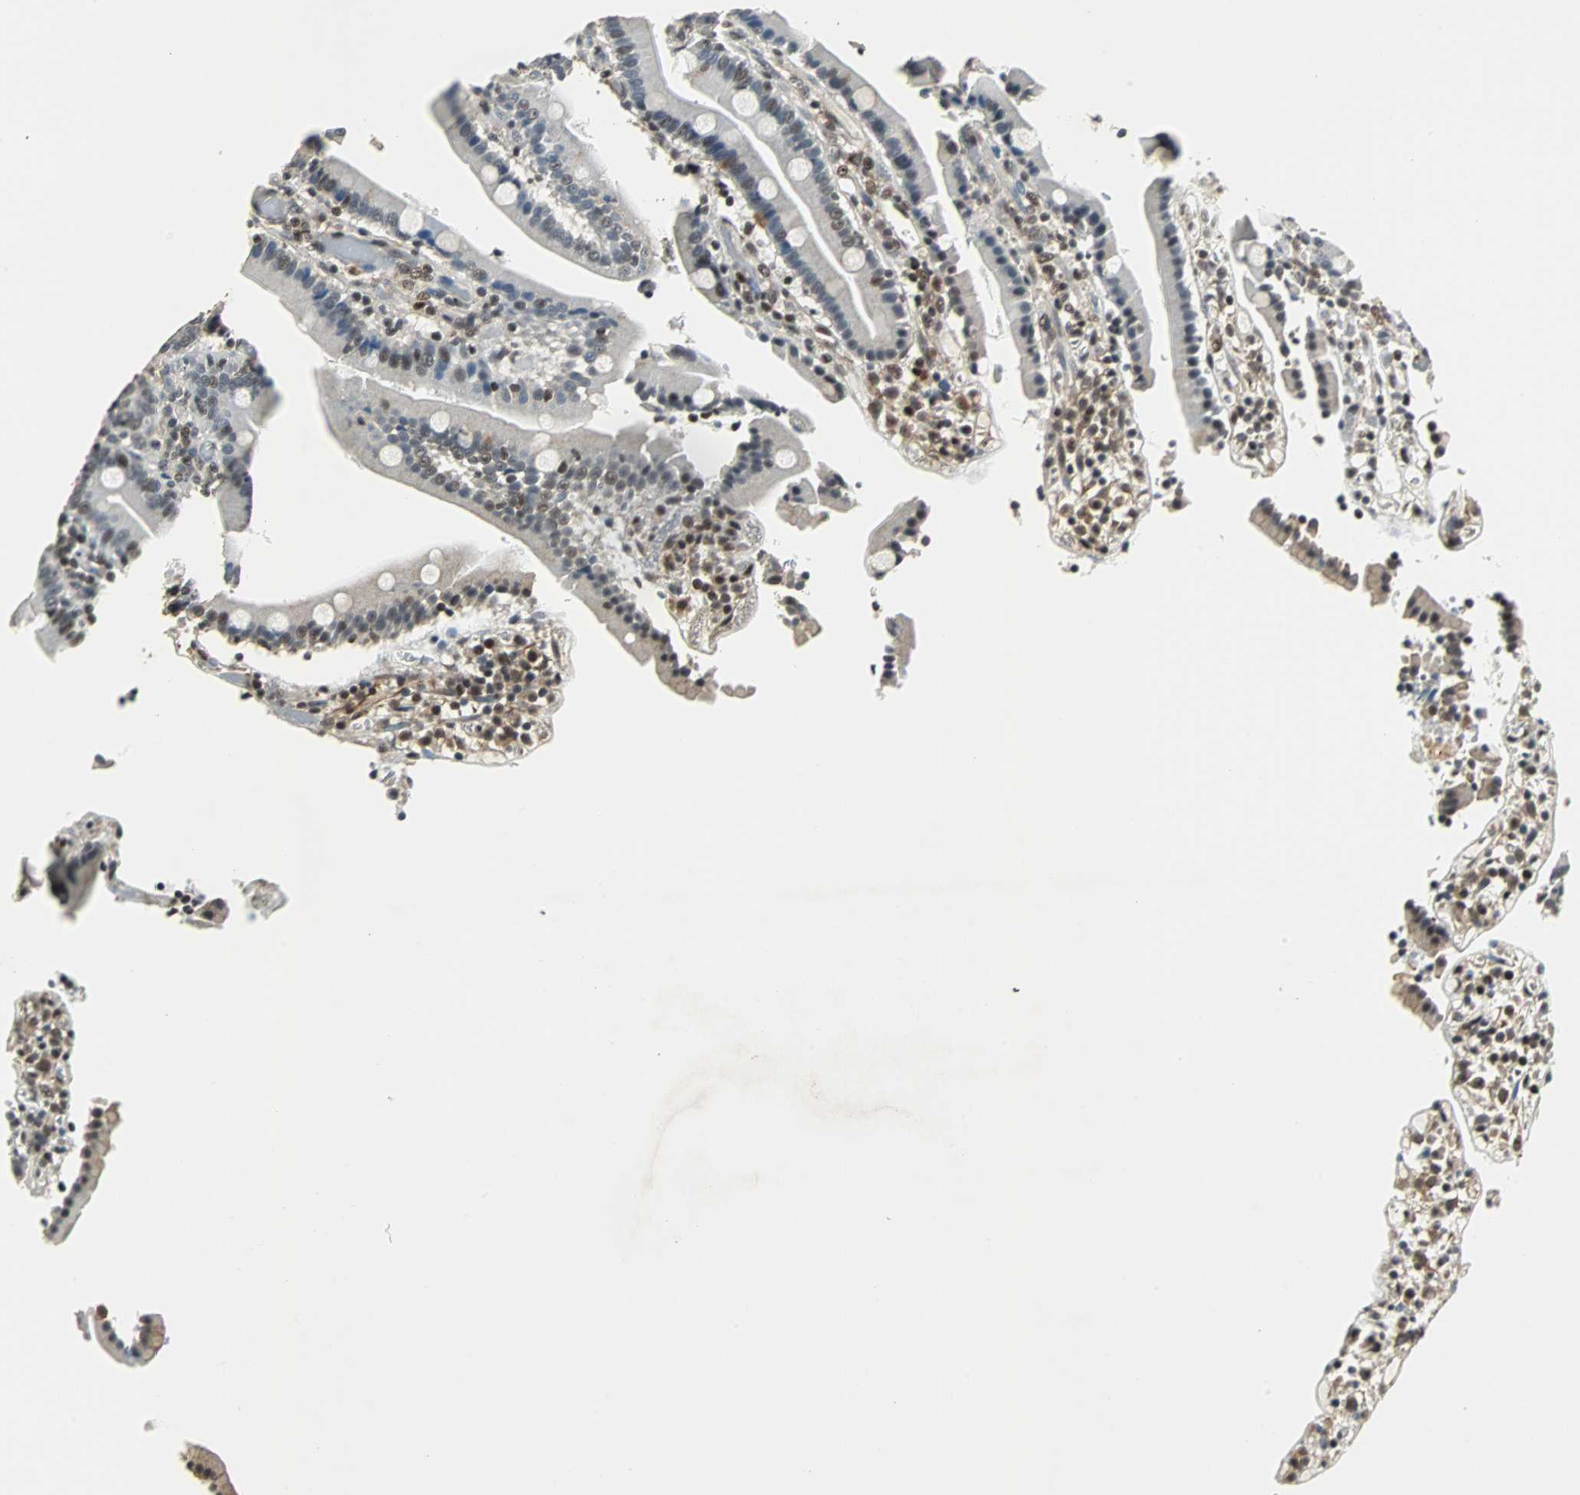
{"staining": {"intensity": "moderate", "quantity": "<25%", "location": "nuclear"}, "tissue": "duodenum", "cell_type": "Glandular cells", "image_type": "normal", "snomed": [{"axis": "morphology", "description": "Normal tissue, NOS"}, {"axis": "topography", "description": "Duodenum"}], "caption": "Moderate nuclear protein expression is identified in approximately <25% of glandular cells in duodenum. (brown staining indicates protein expression, while blue staining denotes nuclei).", "gene": "MED4", "patient": {"sex": "female", "age": 53}}